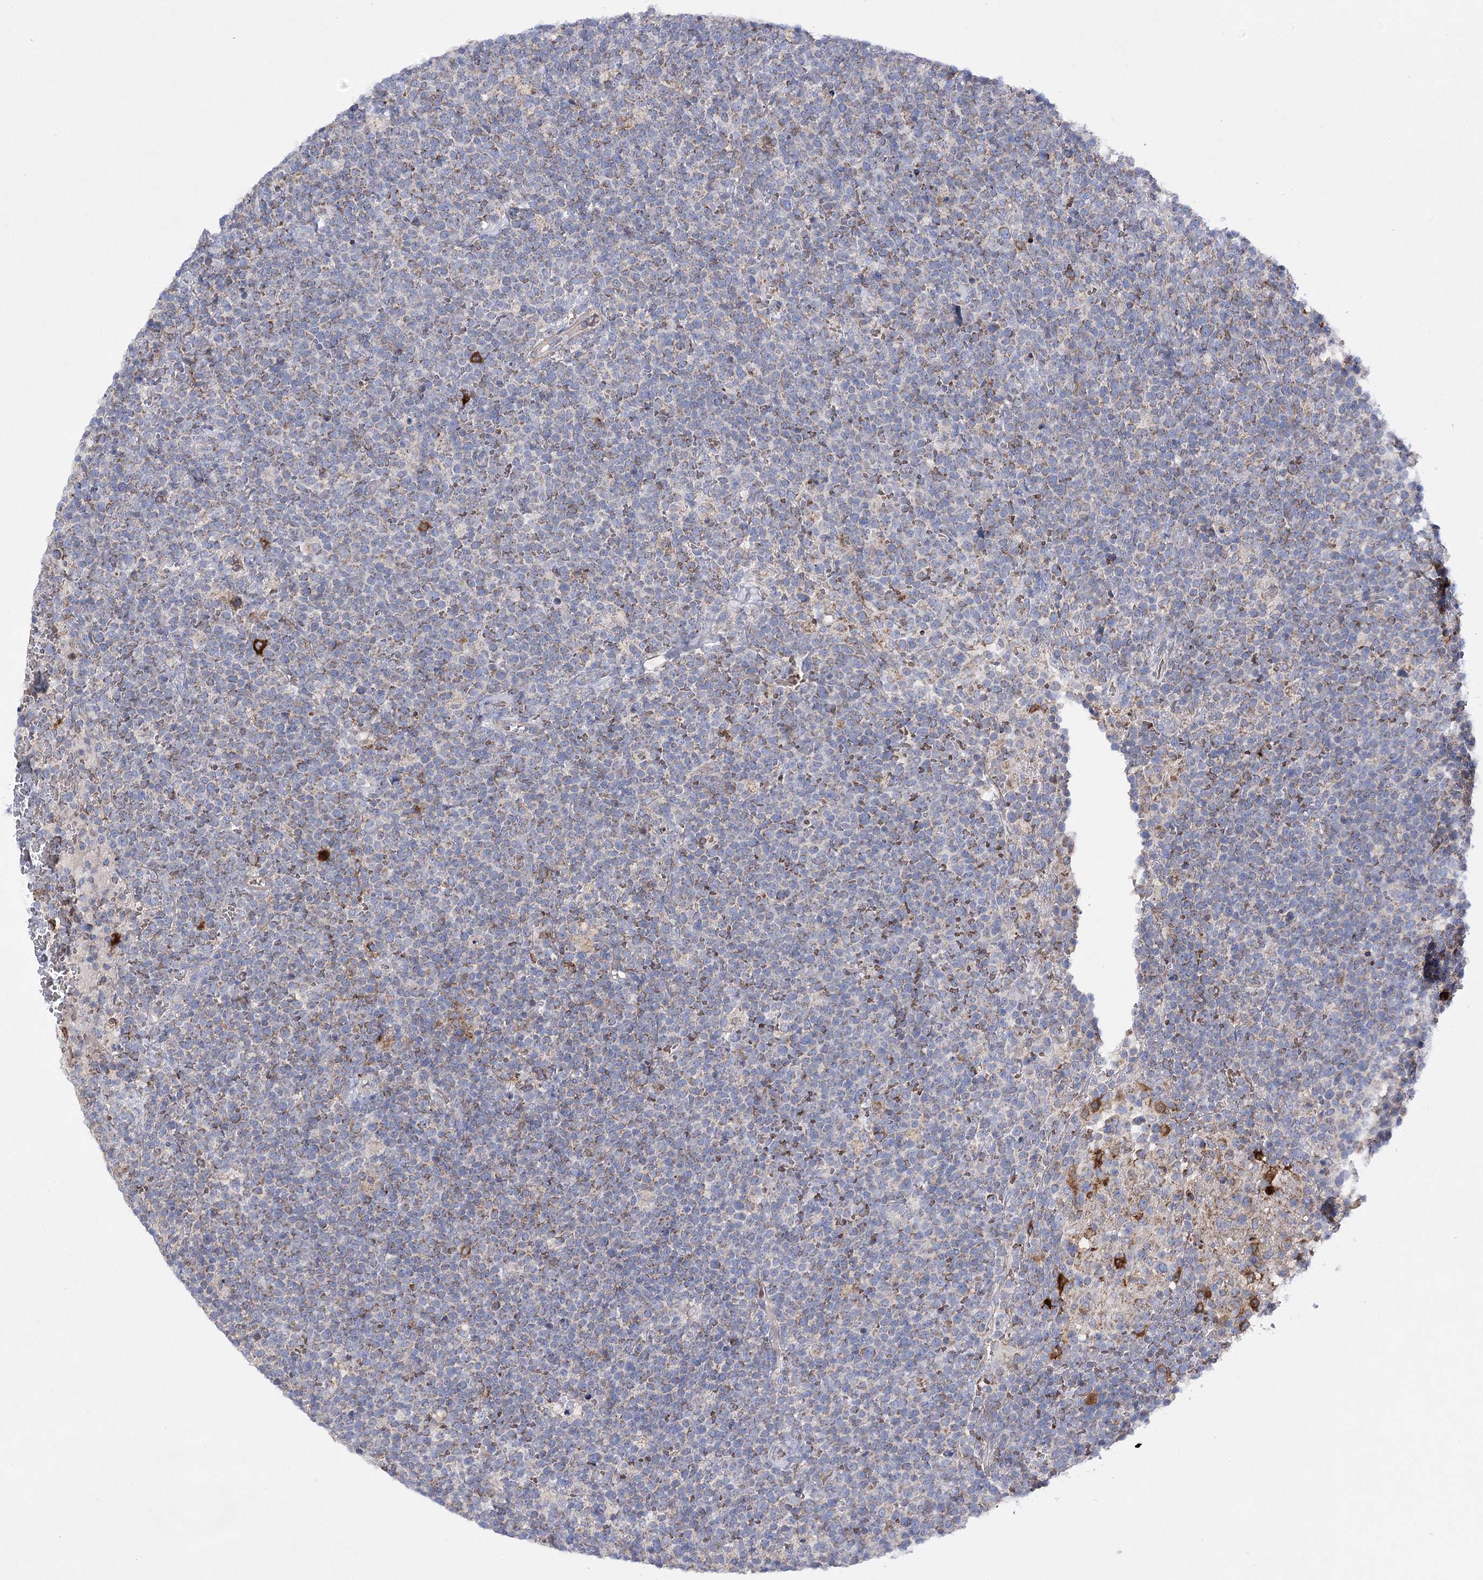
{"staining": {"intensity": "weak", "quantity": "25%-75%", "location": "cytoplasmic/membranous"}, "tissue": "lymphoma", "cell_type": "Tumor cells", "image_type": "cancer", "snomed": [{"axis": "morphology", "description": "Malignant lymphoma, non-Hodgkin's type, High grade"}, {"axis": "topography", "description": "Lymph node"}], "caption": "Human malignant lymphoma, non-Hodgkin's type (high-grade) stained for a protein (brown) exhibits weak cytoplasmic/membranous positive staining in approximately 25%-75% of tumor cells.", "gene": "COX15", "patient": {"sex": "male", "age": 61}}